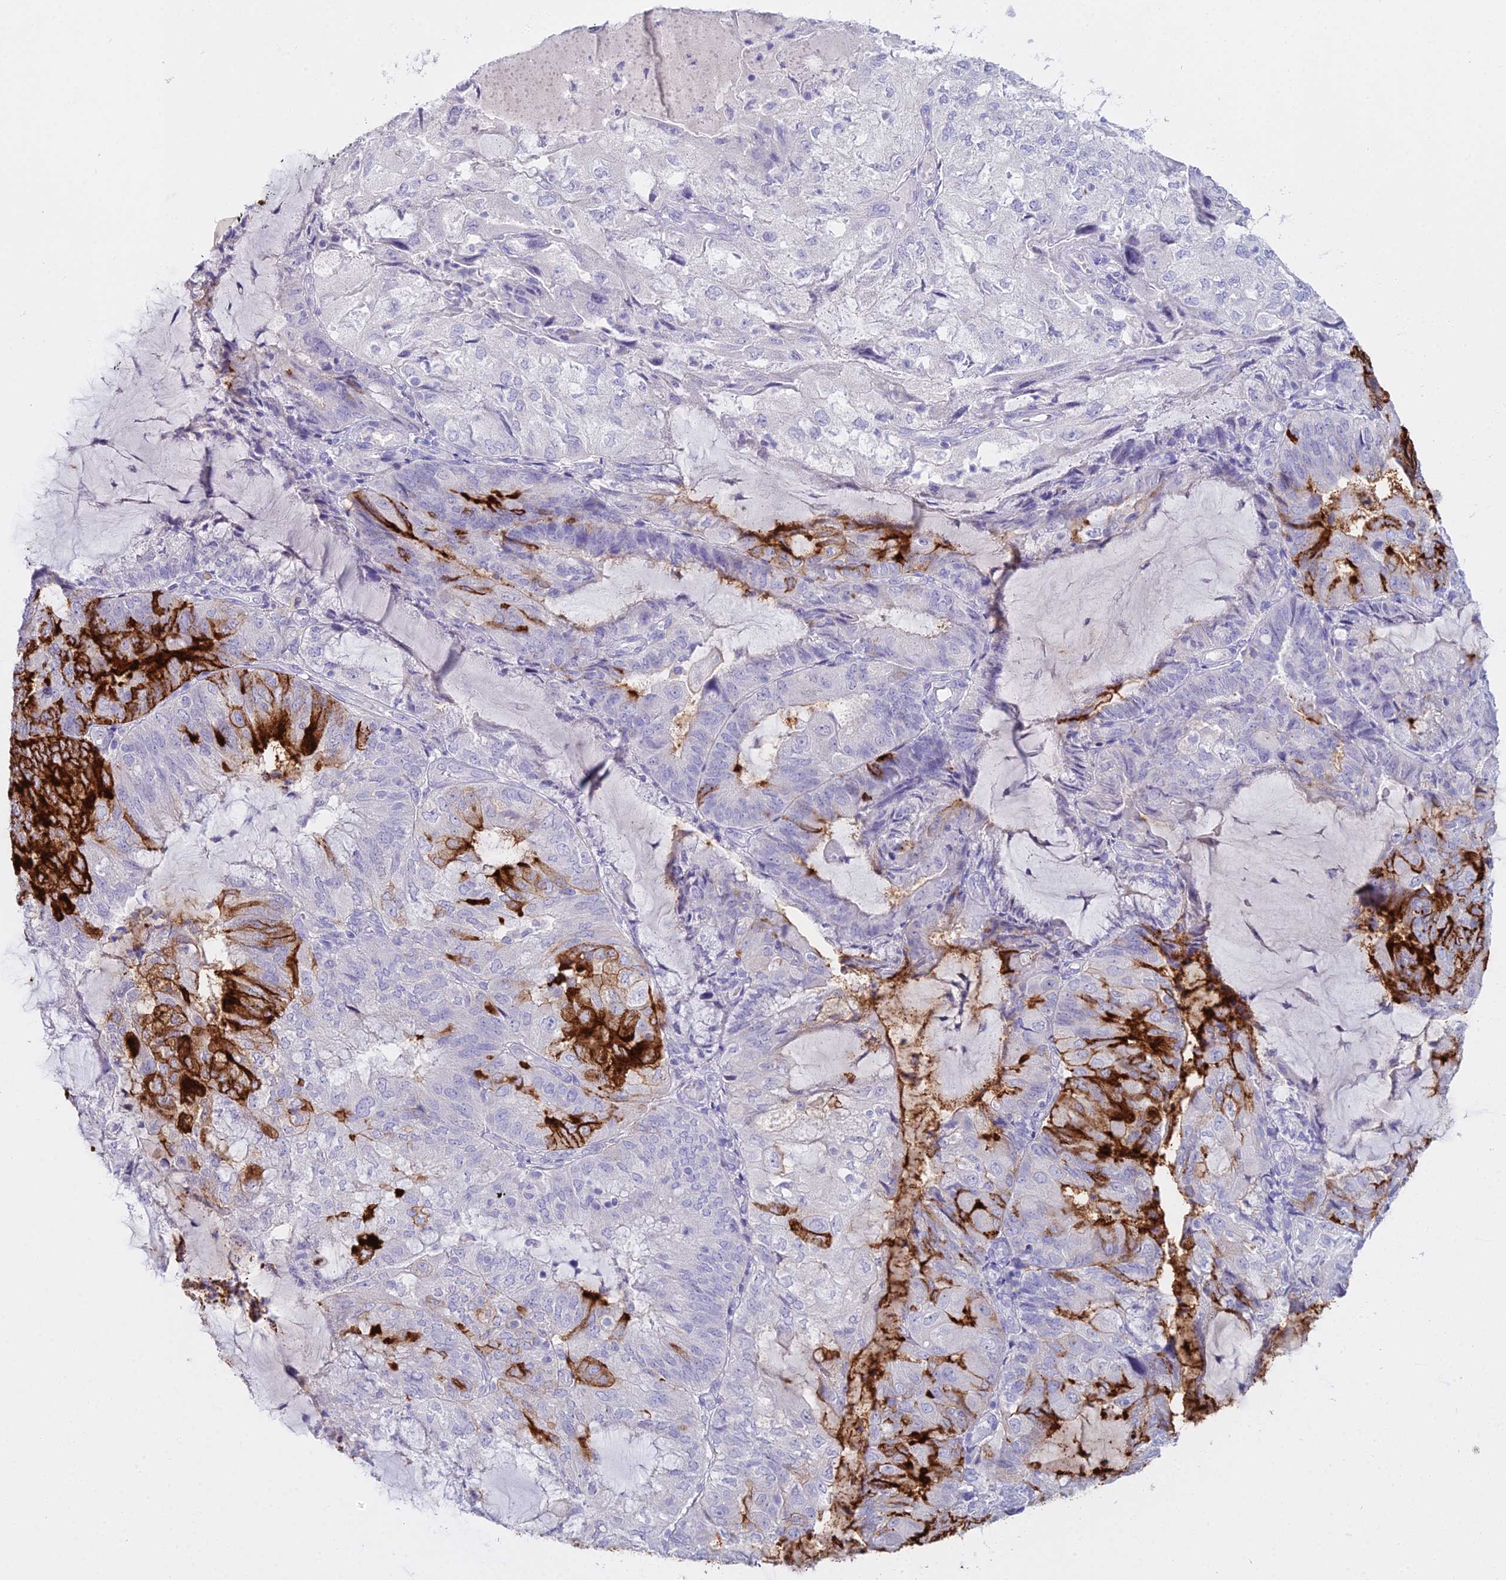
{"staining": {"intensity": "strong", "quantity": "<25%", "location": "cytoplasmic/membranous"}, "tissue": "endometrial cancer", "cell_type": "Tumor cells", "image_type": "cancer", "snomed": [{"axis": "morphology", "description": "Adenocarcinoma, NOS"}, {"axis": "topography", "description": "Endometrium"}], "caption": "A histopathology image showing strong cytoplasmic/membranous staining in about <25% of tumor cells in endometrial adenocarcinoma, as visualized by brown immunohistochemical staining.", "gene": "ALPP", "patient": {"sex": "female", "age": 81}}